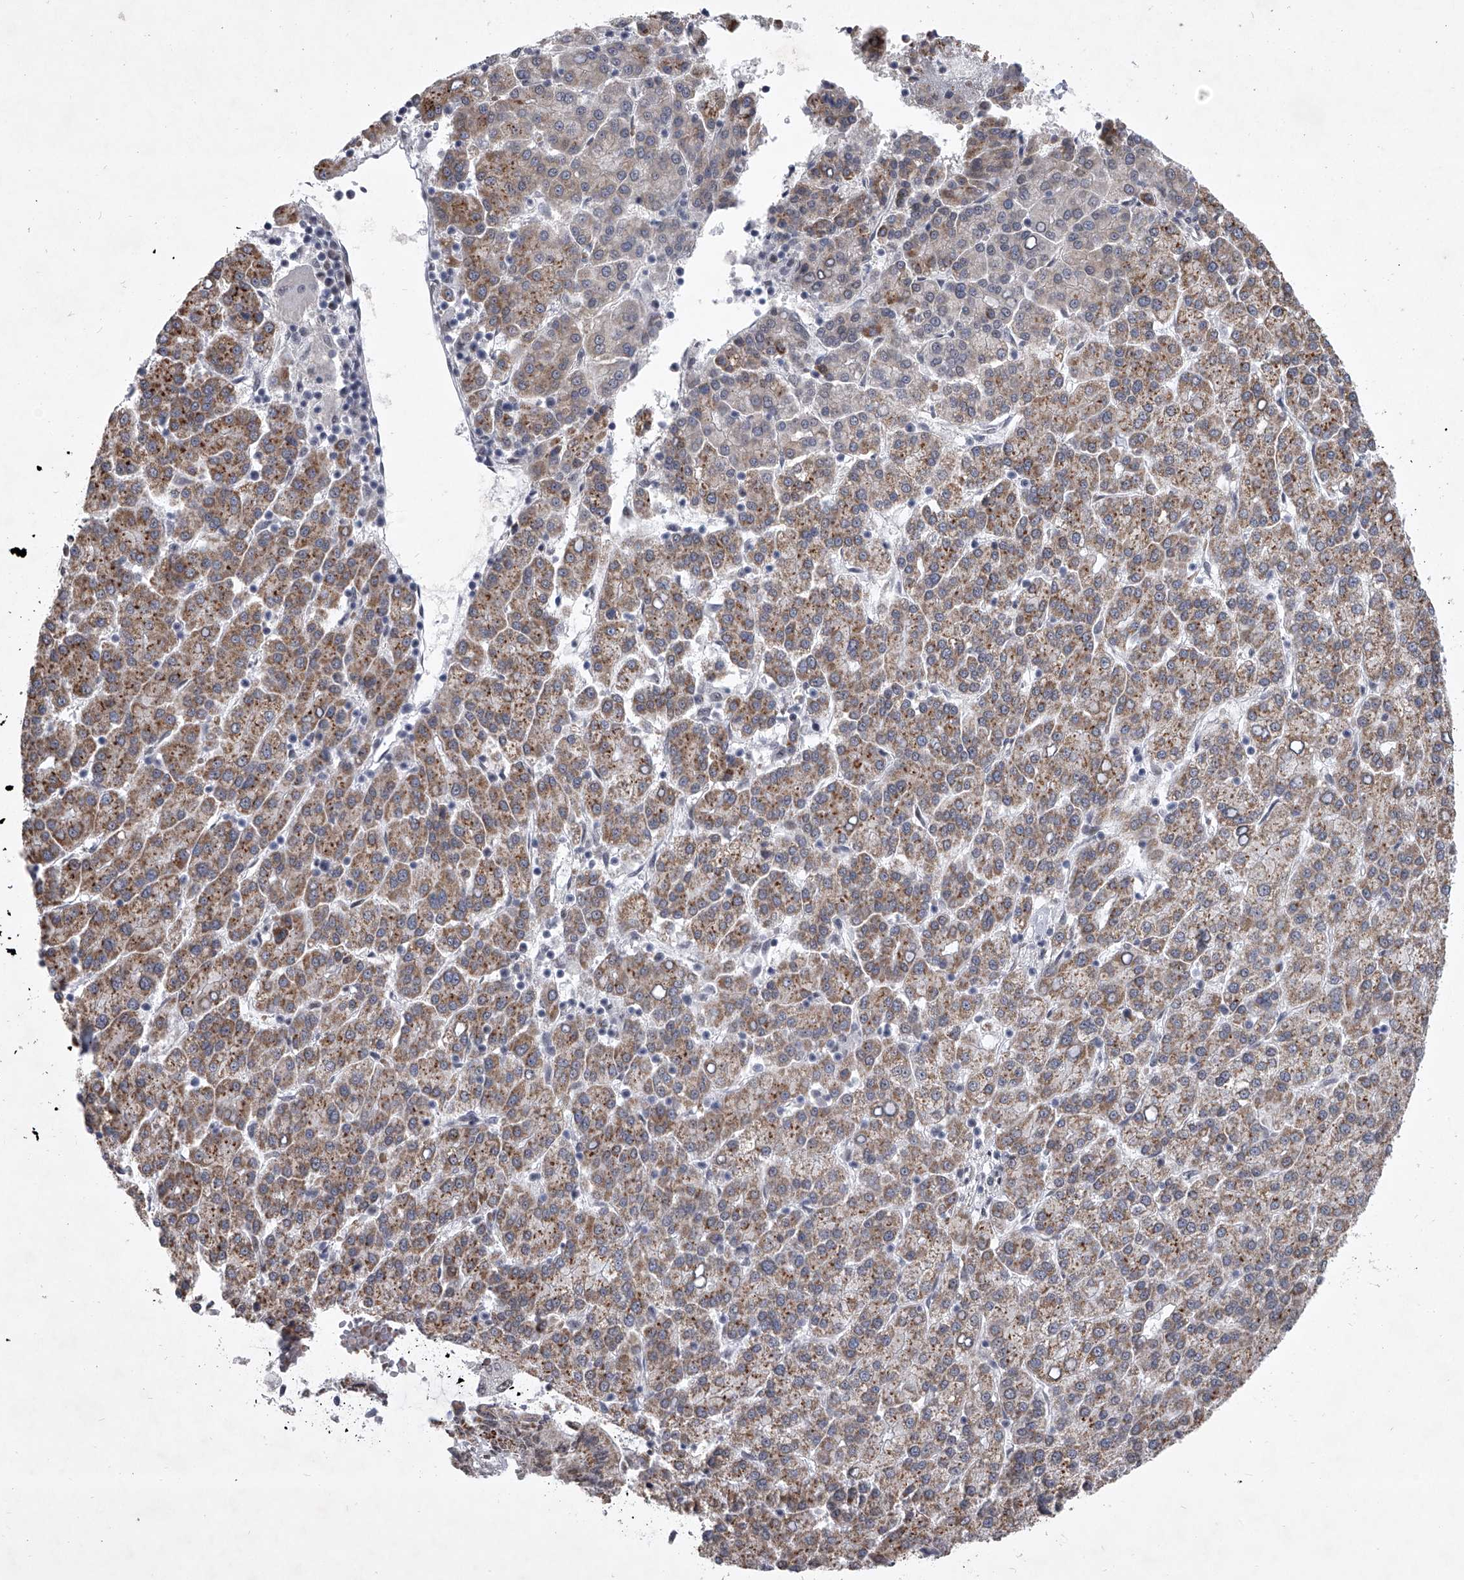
{"staining": {"intensity": "moderate", "quantity": ">75%", "location": "cytoplasmic/membranous"}, "tissue": "liver cancer", "cell_type": "Tumor cells", "image_type": "cancer", "snomed": [{"axis": "morphology", "description": "Carcinoma, Hepatocellular, NOS"}, {"axis": "topography", "description": "Liver"}], "caption": "Immunohistochemistry (IHC) (DAB) staining of liver cancer exhibits moderate cytoplasmic/membranous protein expression in approximately >75% of tumor cells. (DAB (3,3'-diaminobenzidine) IHC with brightfield microscopy, high magnification).", "gene": "MLLT1", "patient": {"sex": "female", "age": 58}}